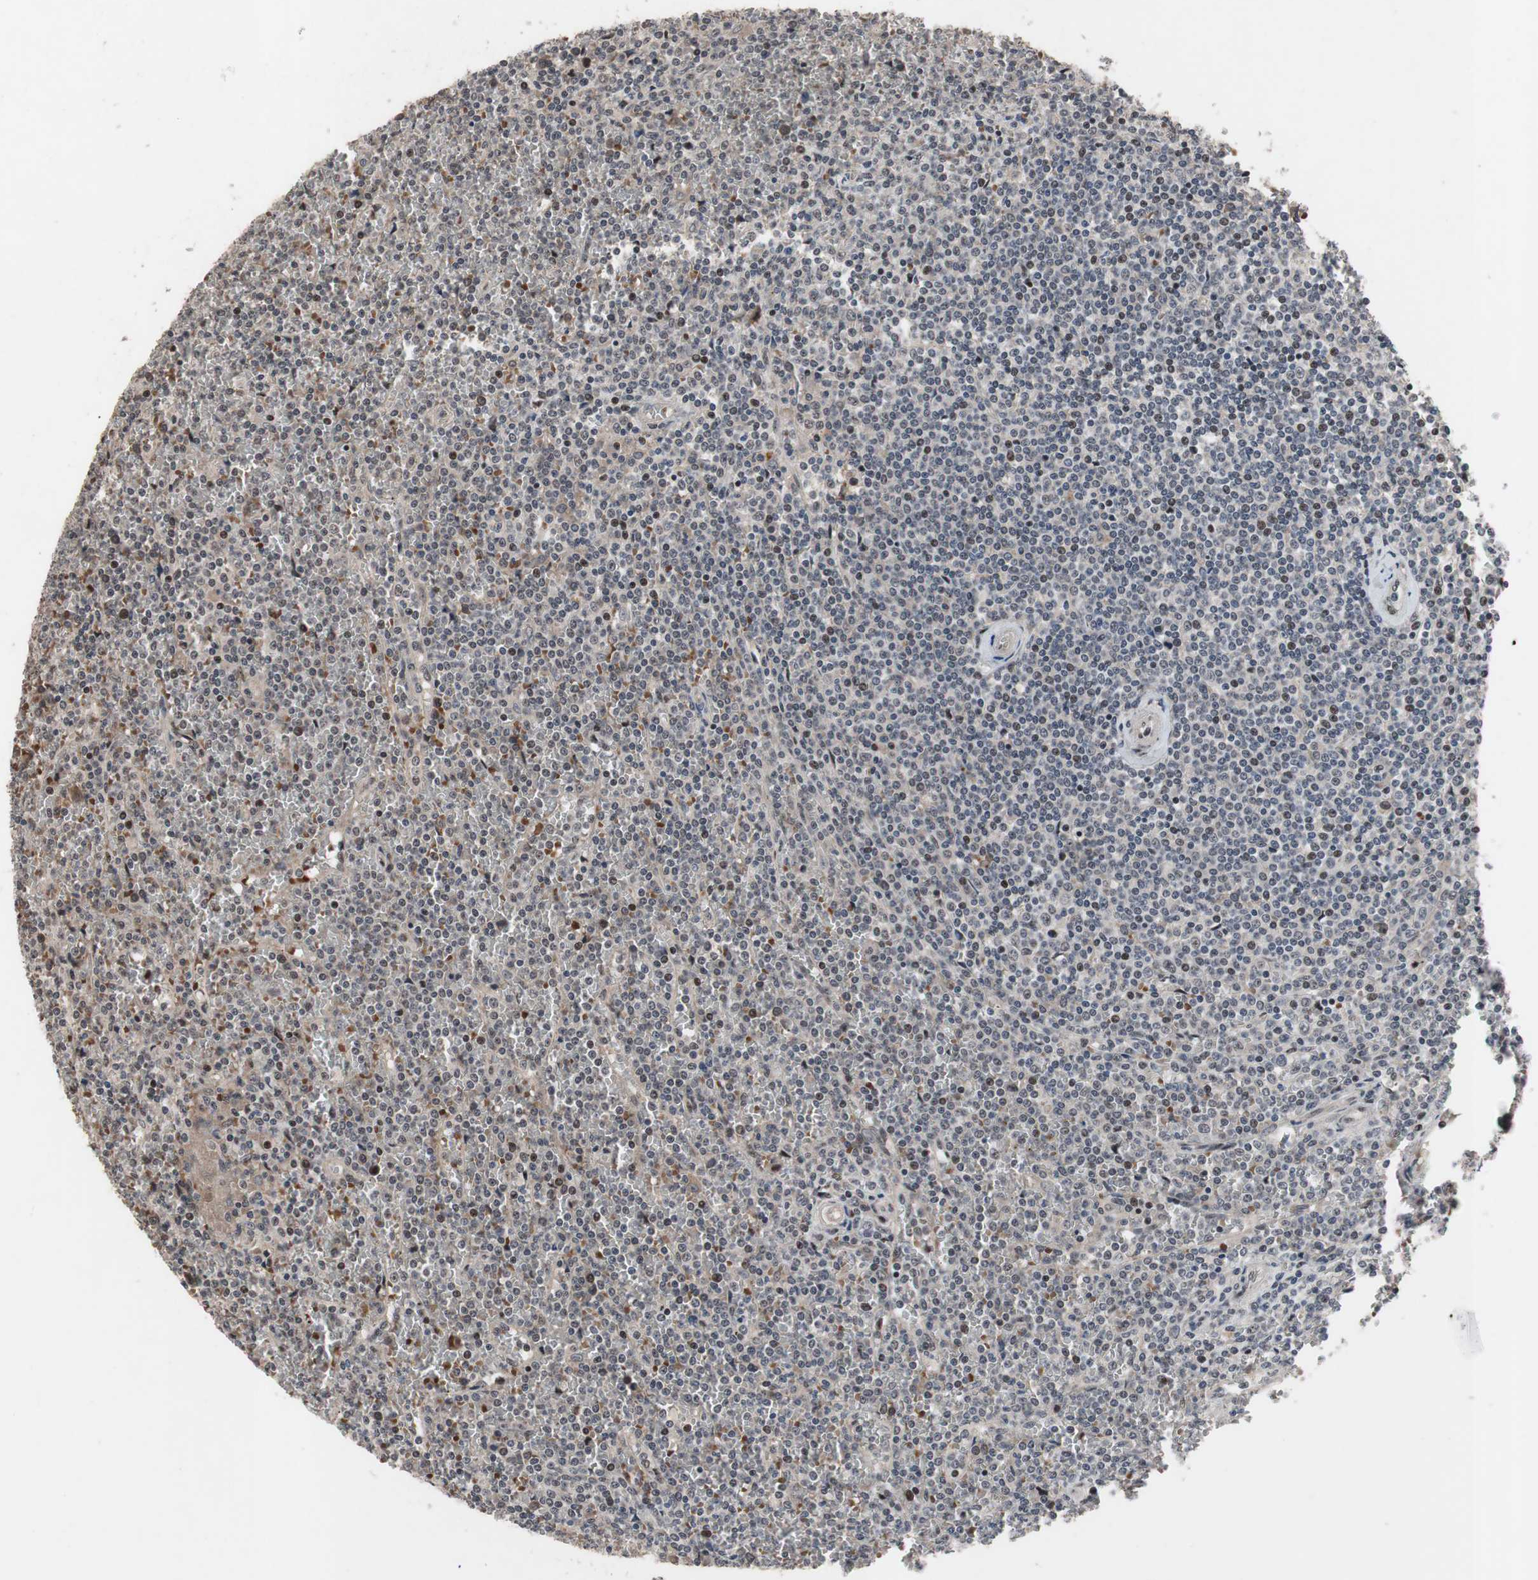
{"staining": {"intensity": "weak", "quantity": "<25%", "location": "nuclear"}, "tissue": "lymphoma", "cell_type": "Tumor cells", "image_type": "cancer", "snomed": [{"axis": "morphology", "description": "Malignant lymphoma, non-Hodgkin's type, Low grade"}, {"axis": "topography", "description": "Spleen"}], "caption": "Lymphoma was stained to show a protein in brown. There is no significant expression in tumor cells.", "gene": "SOX7", "patient": {"sex": "female", "age": 19}}